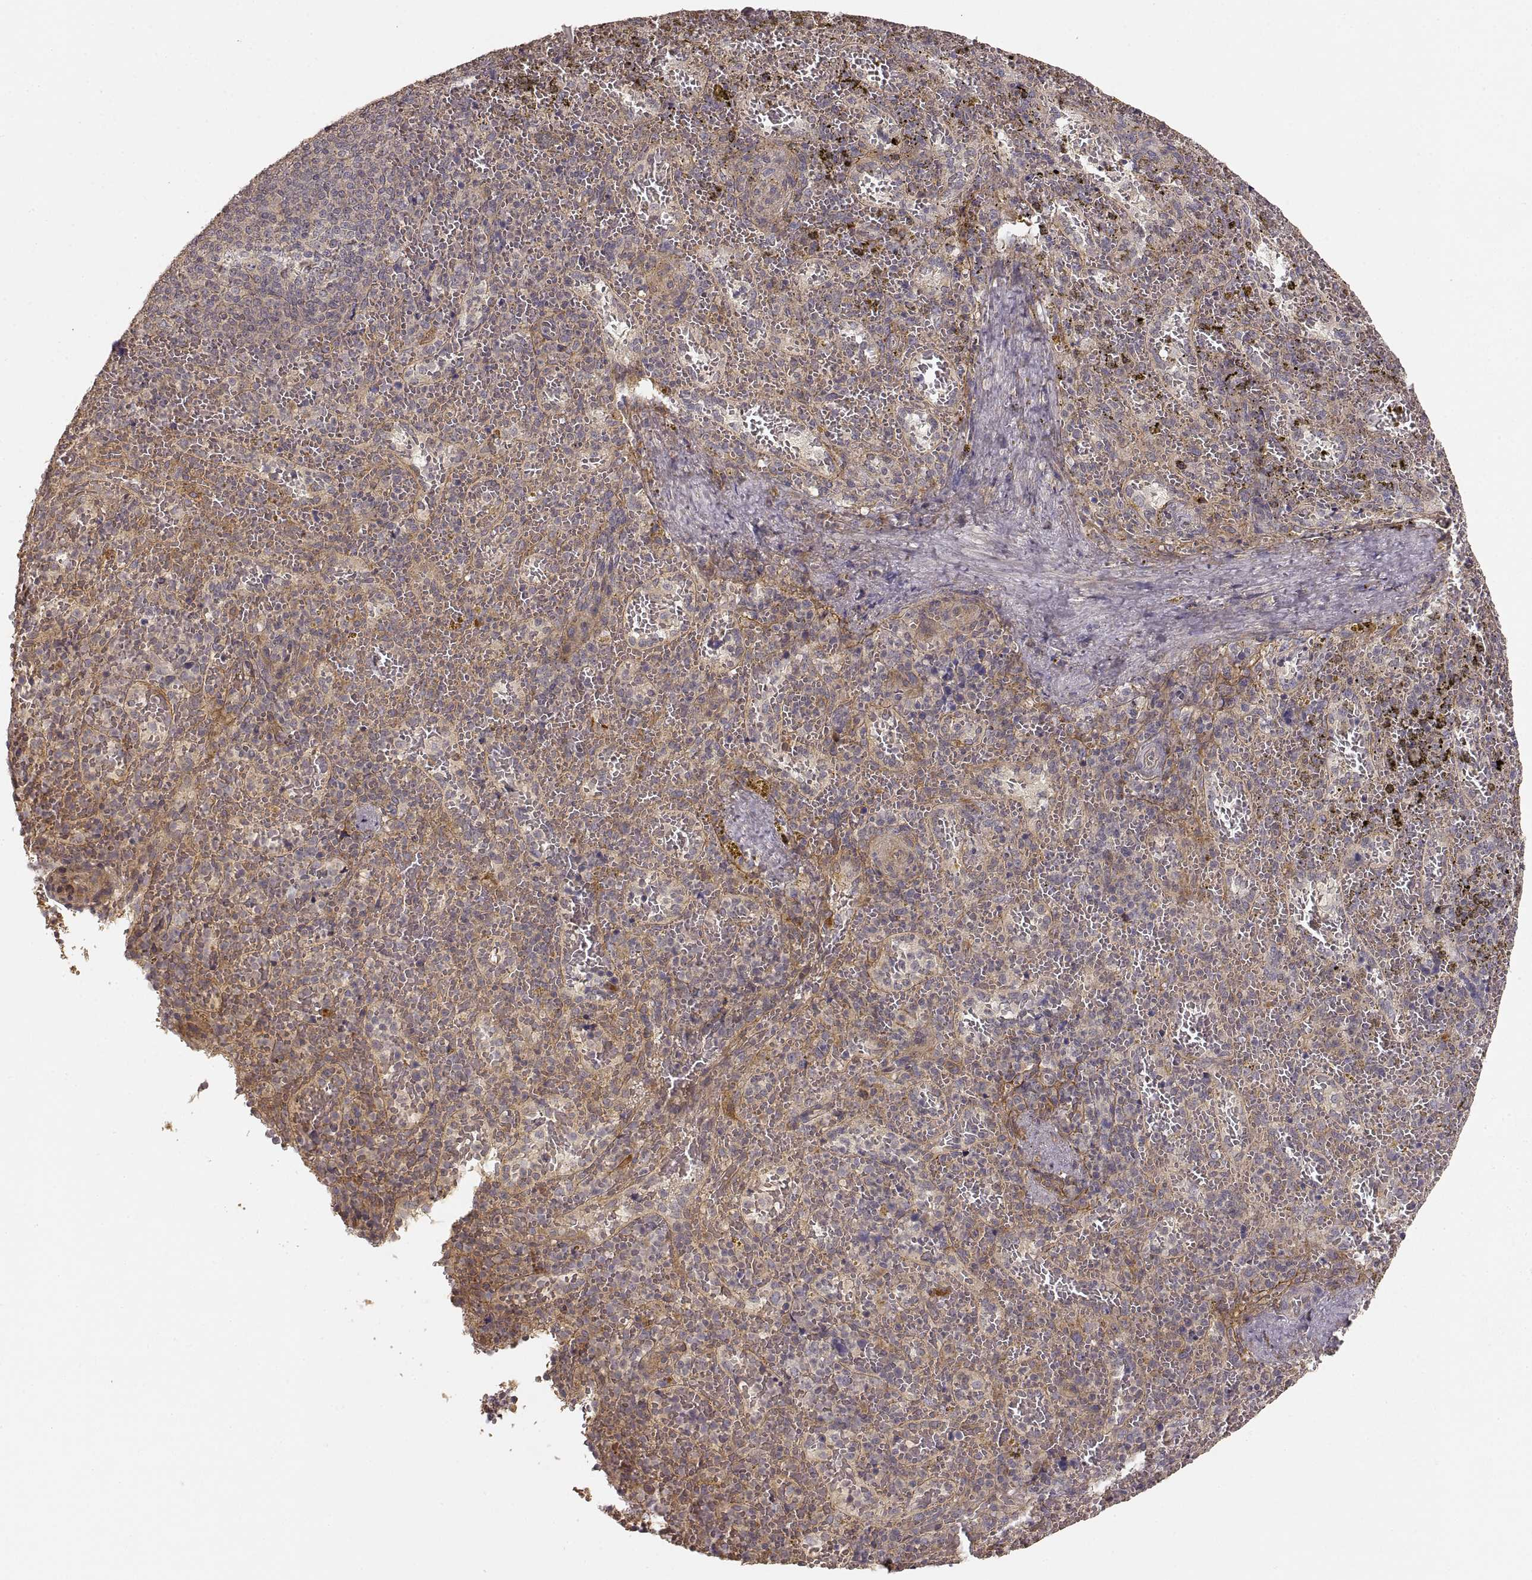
{"staining": {"intensity": "negative", "quantity": "none", "location": "none"}, "tissue": "spleen", "cell_type": "Cells in red pulp", "image_type": "normal", "snomed": [{"axis": "morphology", "description": "Normal tissue, NOS"}, {"axis": "topography", "description": "Spleen"}], "caption": "There is no significant positivity in cells in red pulp of spleen.", "gene": "LAMA4", "patient": {"sex": "female", "age": 50}}